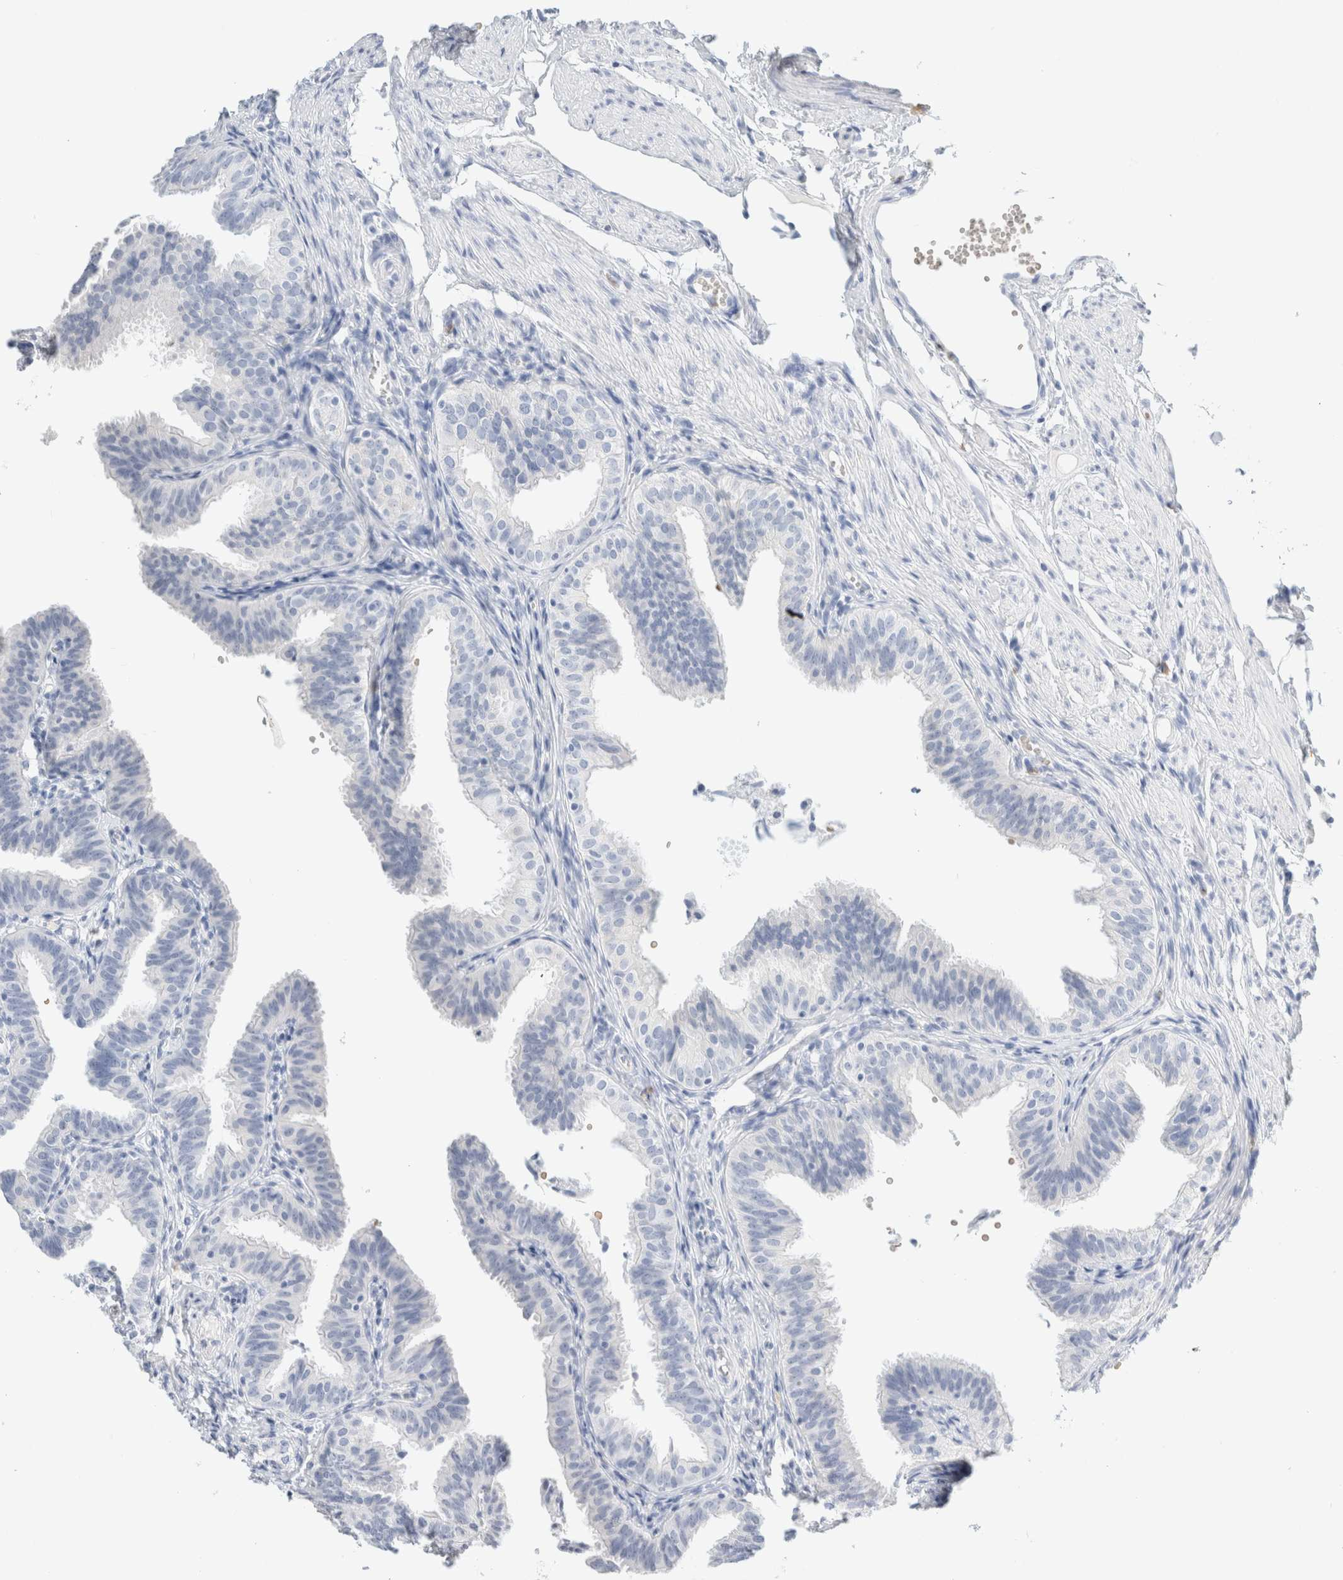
{"staining": {"intensity": "negative", "quantity": "none", "location": "none"}, "tissue": "fallopian tube", "cell_type": "Glandular cells", "image_type": "normal", "snomed": [{"axis": "morphology", "description": "Normal tissue, NOS"}, {"axis": "topography", "description": "Fallopian tube"}], "caption": "The IHC histopathology image has no significant positivity in glandular cells of fallopian tube.", "gene": "ARG1", "patient": {"sex": "female", "age": 35}}